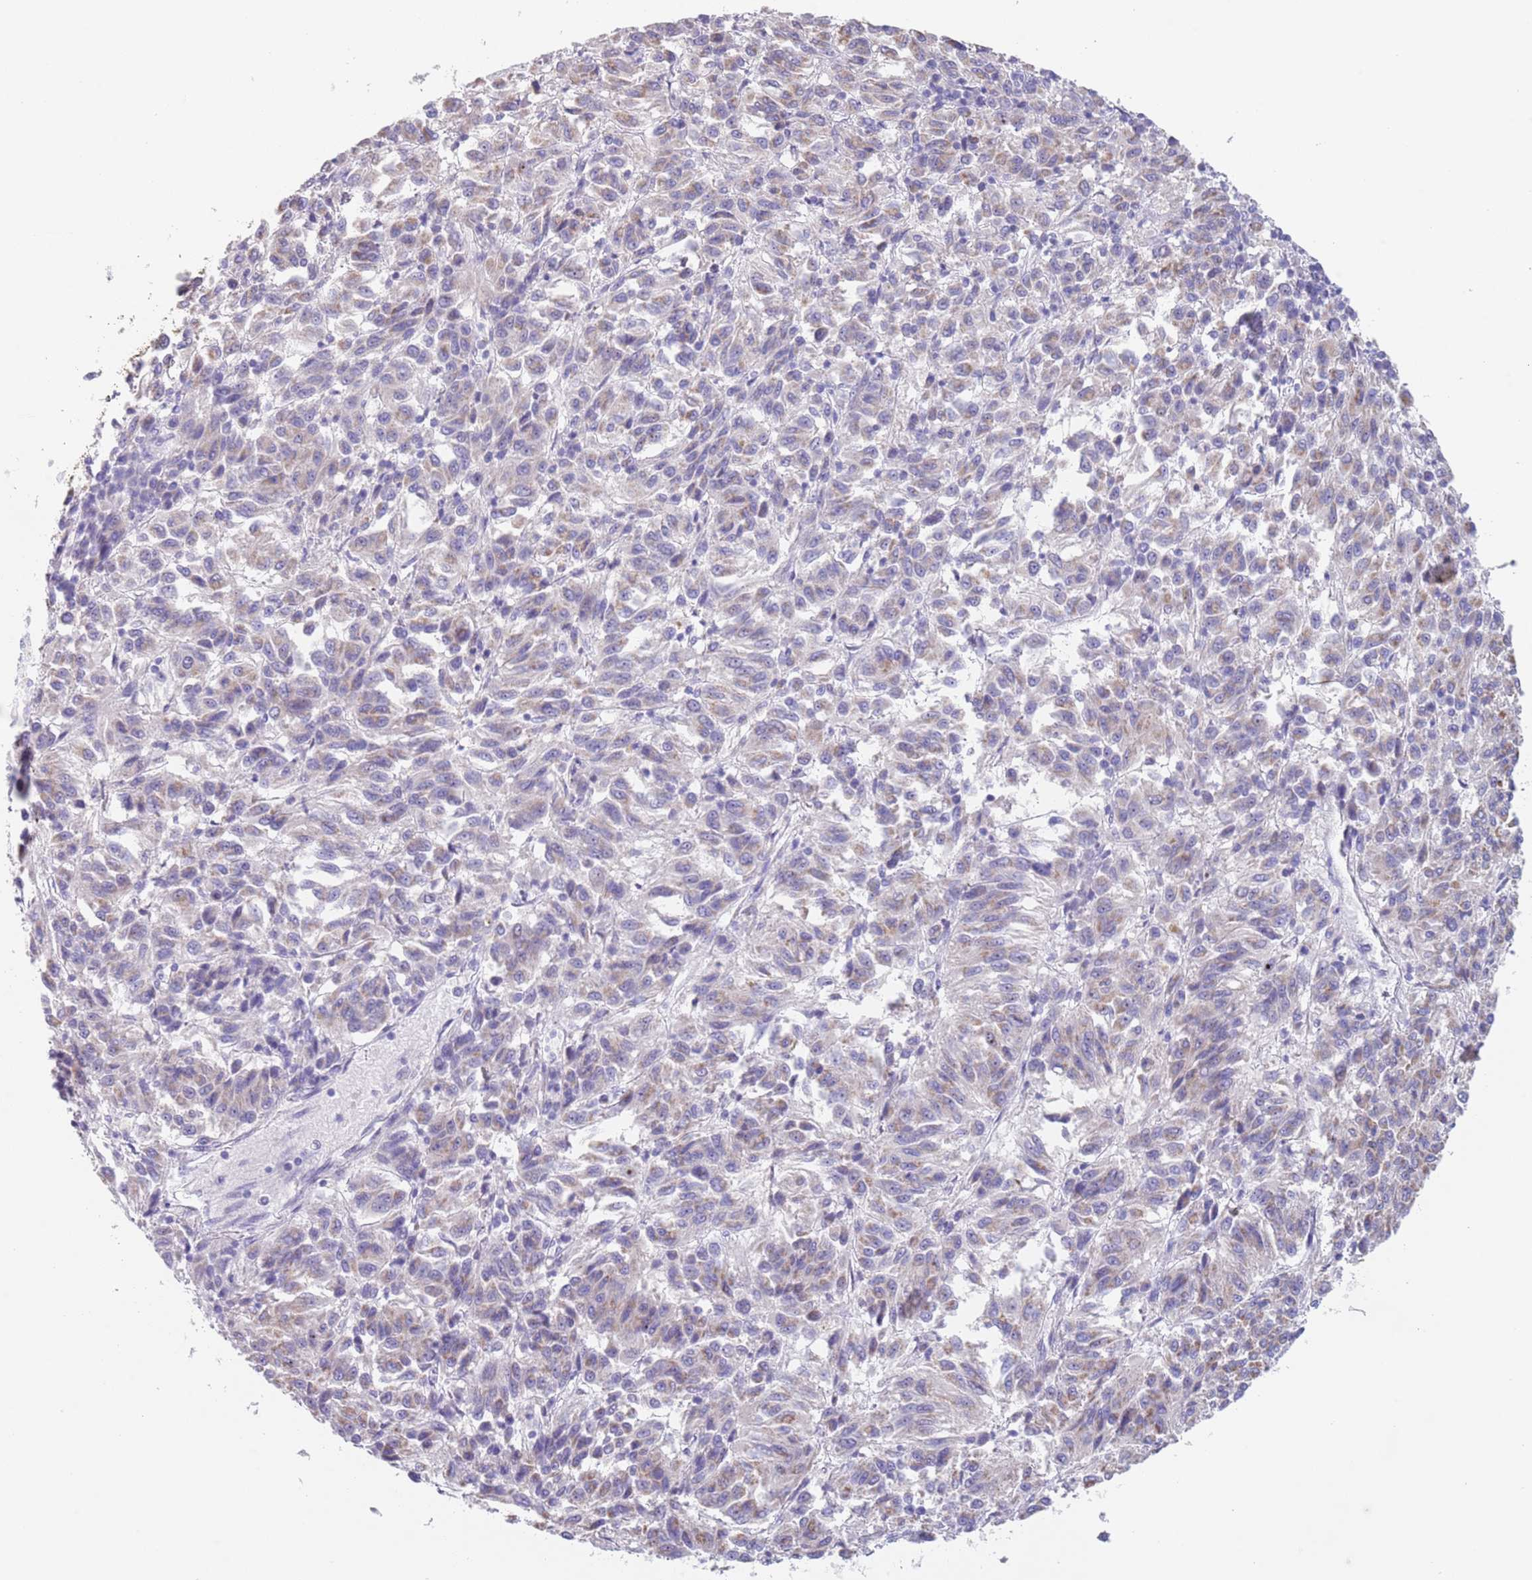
{"staining": {"intensity": "weak", "quantity": "<25%", "location": "cytoplasmic/membranous"}, "tissue": "melanoma", "cell_type": "Tumor cells", "image_type": "cancer", "snomed": [{"axis": "morphology", "description": "Malignant melanoma, Metastatic site"}, {"axis": "topography", "description": "Lung"}], "caption": "Immunohistochemistry of melanoma displays no staining in tumor cells.", "gene": "SPIRE2", "patient": {"sex": "male", "age": 64}}